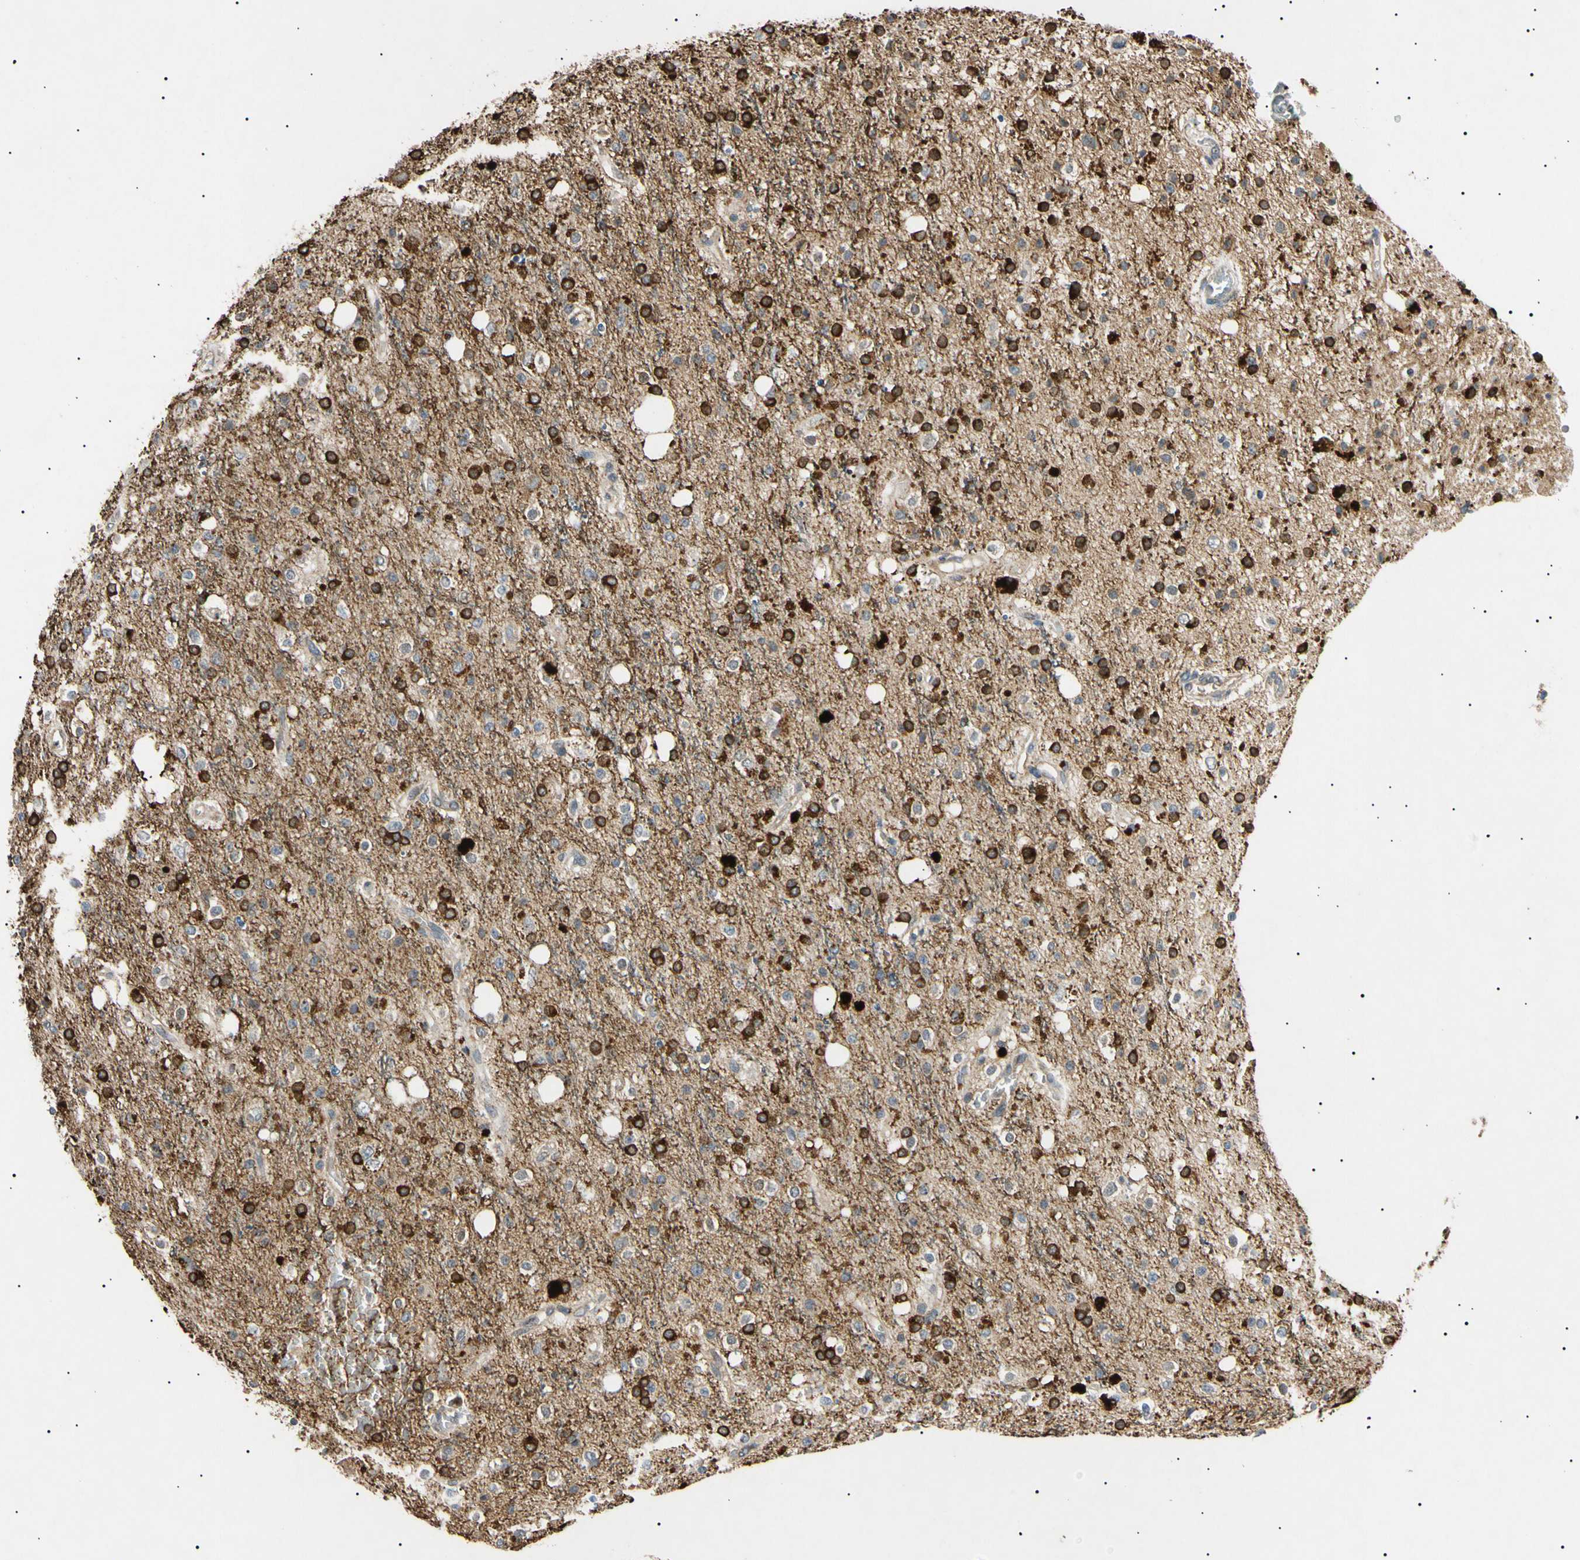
{"staining": {"intensity": "strong", "quantity": "25%-75%", "location": "cytoplasmic/membranous,nuclear"}, "tissue": "glioma", "cell_type": "Tumor cells", "image_type": "cancer", "snomed": [{"axis": "morphology", "description": "Glioma, malignant, High grade"}, {"axis": "topography", "description": "Brain"}], "caption": "High-power microscopy captured an immunohistochemistry (IHC) micrograph of glioma, revealing strong cytoplasmic/membranous and nuclear staining in about 25%-75% of tumor cells.", "gene": "TUBB4A", "patient": {"sex": "male", "age": 47}}